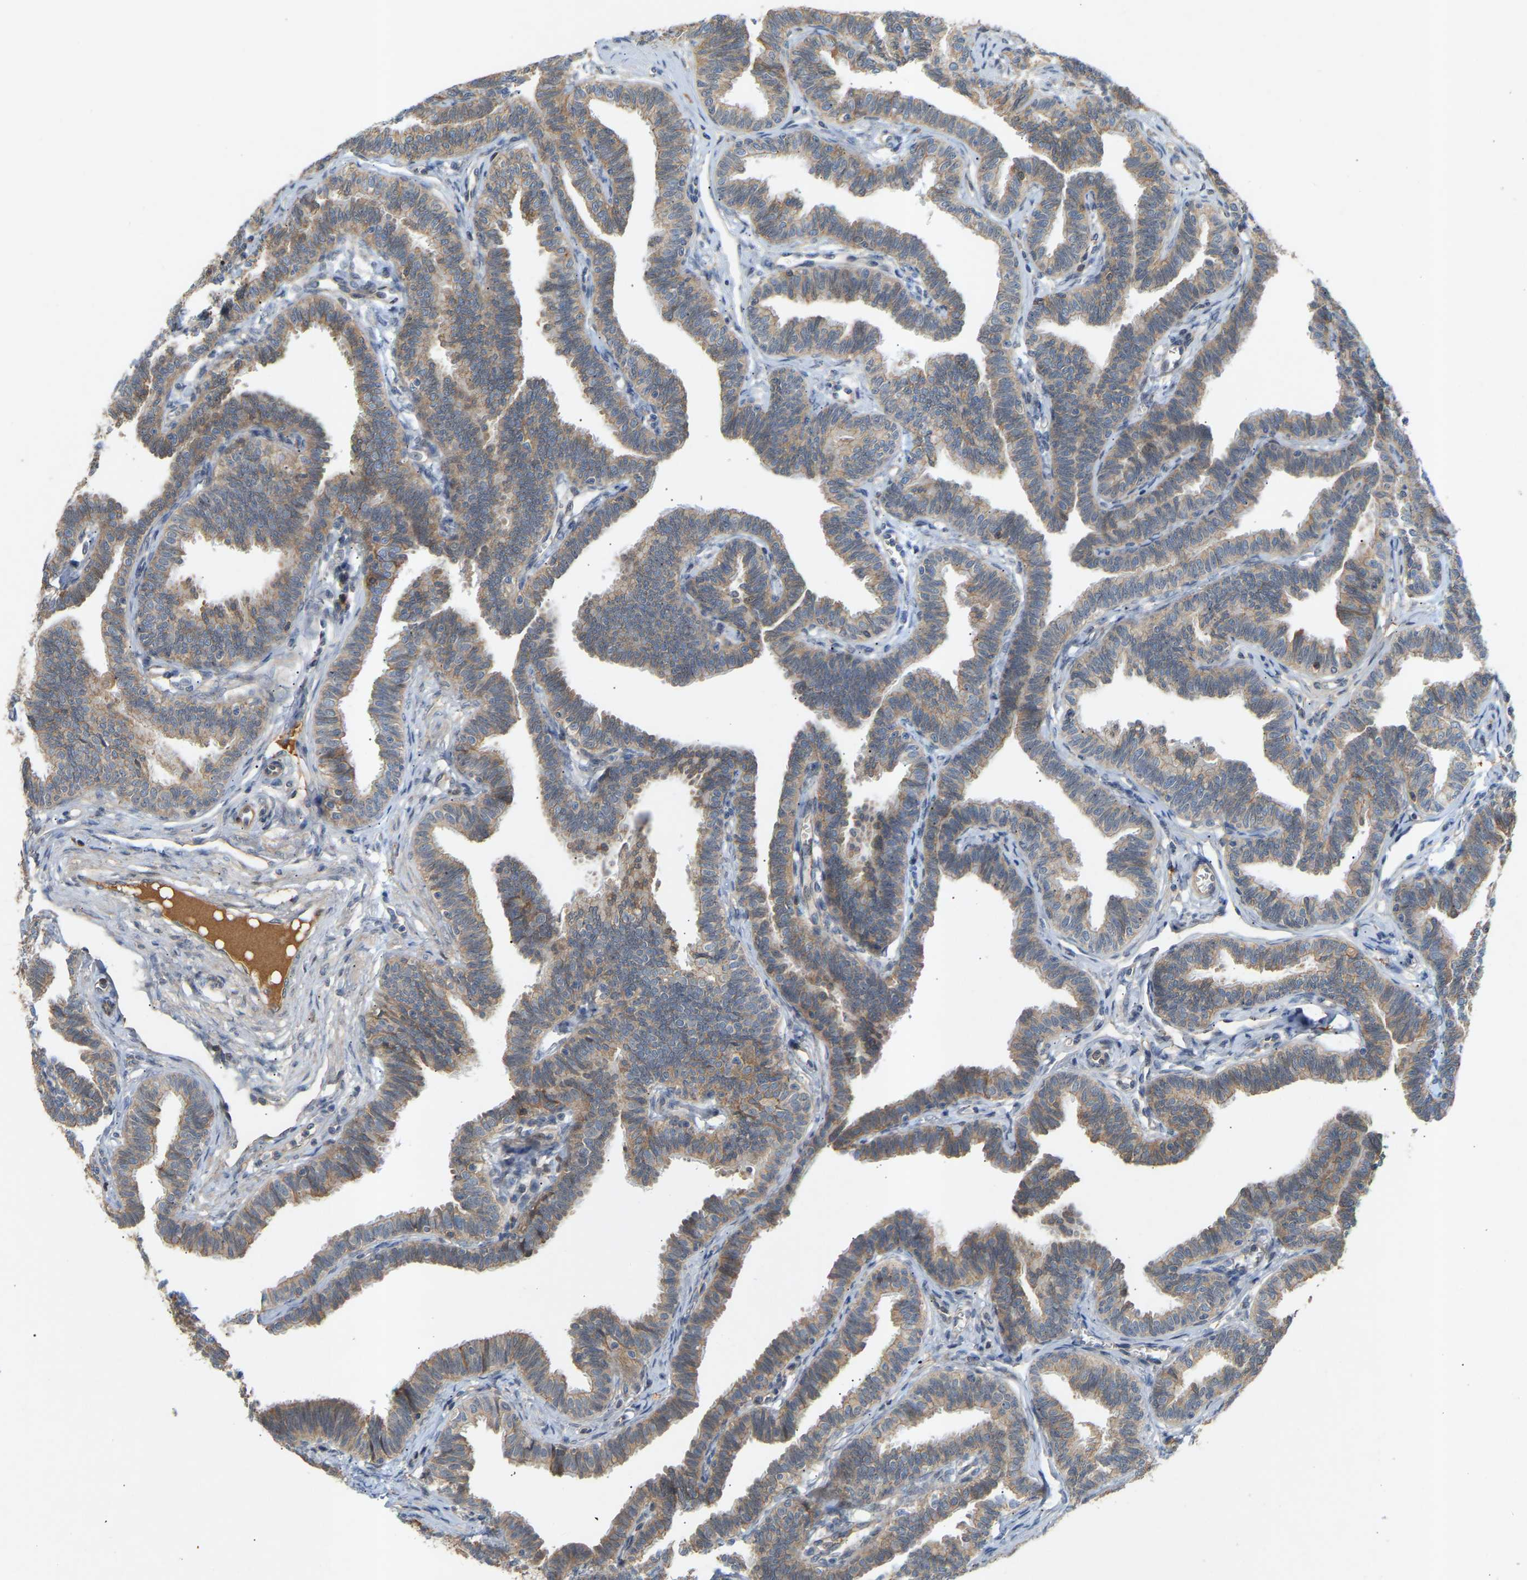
{"staining": {"intensity": "moderate", "quantity": ">75%", "location": "cytoplasmic/membranous"}, "tissue": "fallopian tube", "cell_type": "Glandular cells", "image_type": "normal", "snomed": [{"axis": "morphology", "description": "Normal tissue, NOS"}, {"axis": "topography", "description": "Fallopian tube"}, {"axis": "topography", "description": "Ovary"}], "caption": "A brown stain labels moderate cytoplasmic/membranous expression of a protein in glandular cells of normal fallopian tube.", "gene": "ATP5MF", "patient": {"sex": "female", "age": 23}}